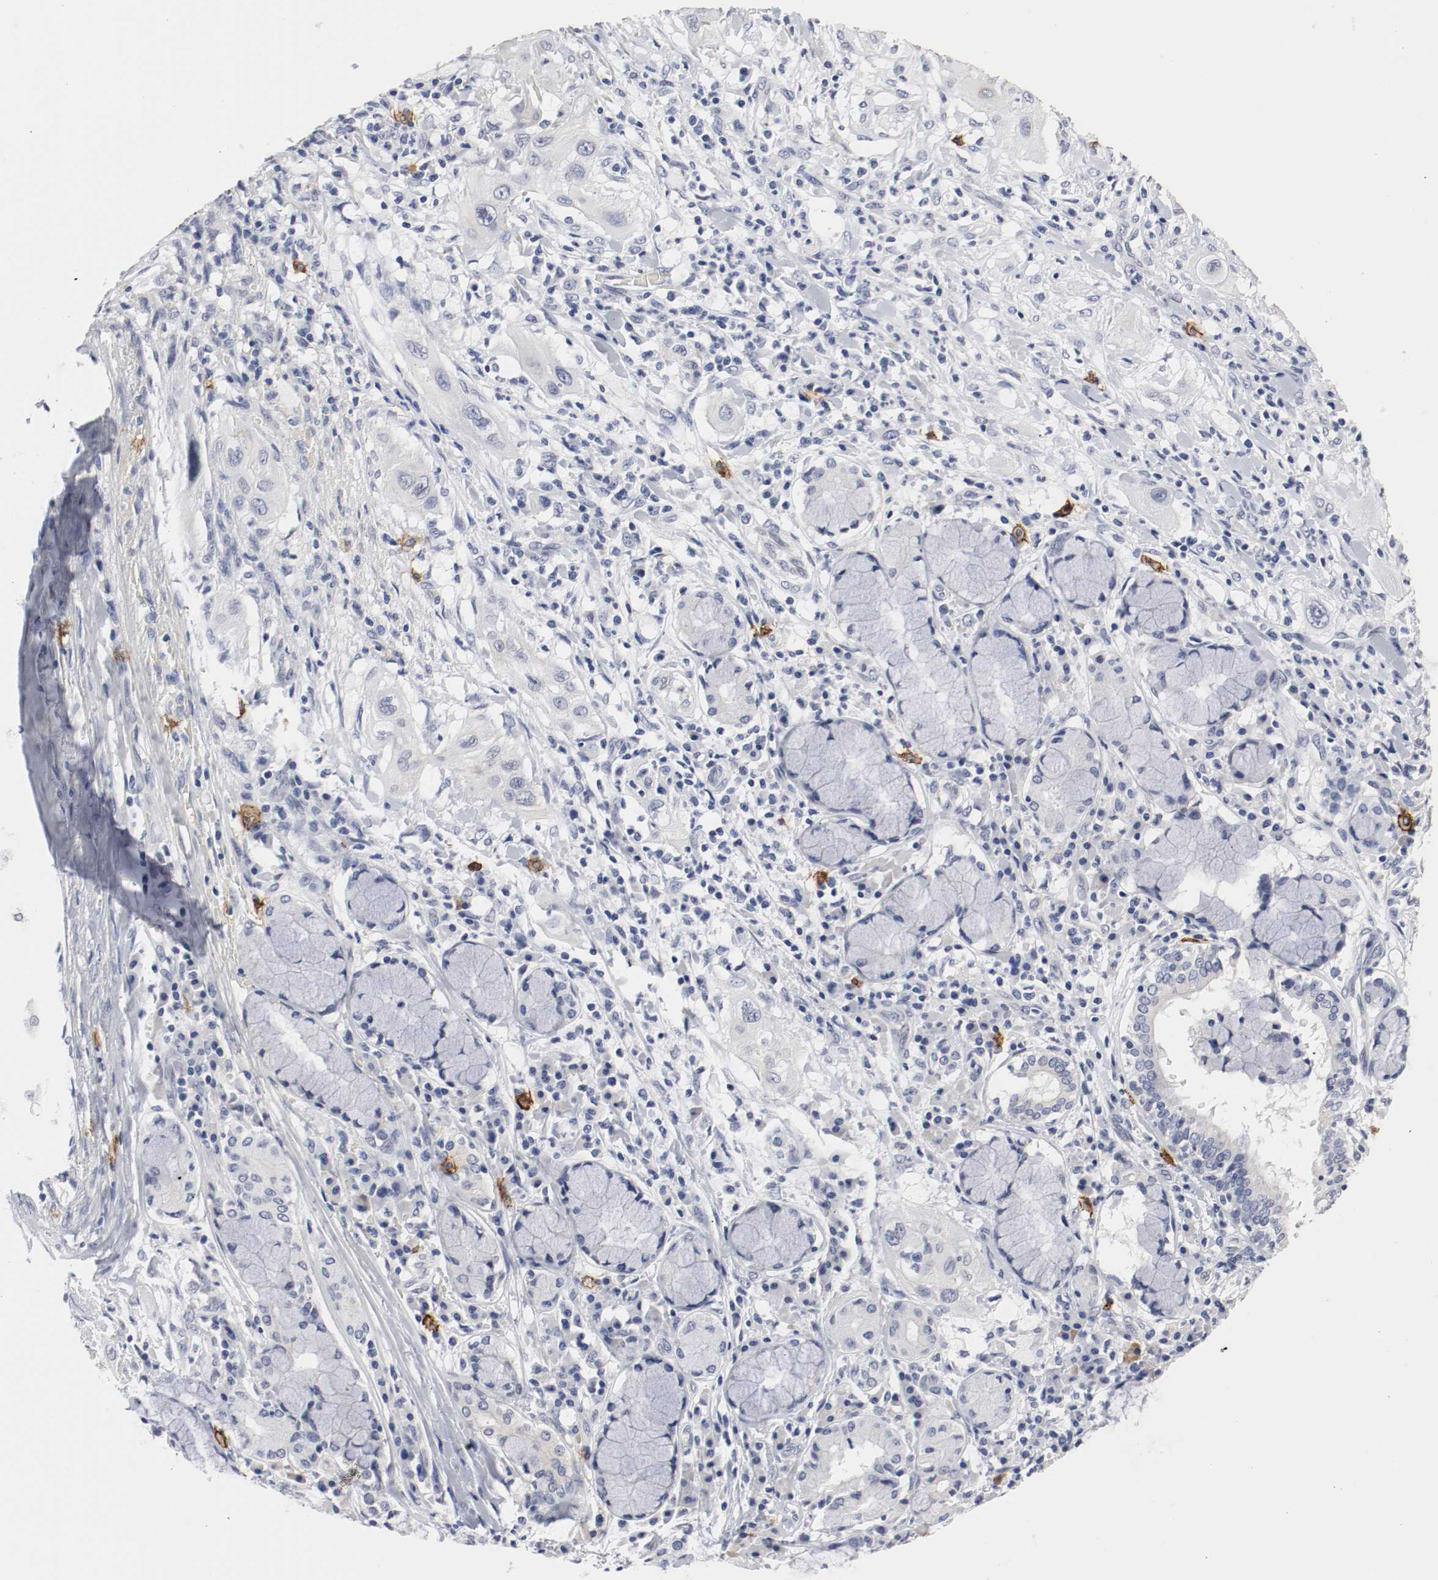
{"staining": {"intensity": "negative", "quantity": "none", "location": "none"}, "tissue": "lung cancer", "cell_type": "Tumor cells", "image_type": "cancer", "snomed": [{"axis": "morphology", "description": "Squamous cell carcinoma, NOS"}, {"axis": "topography", "description": "Lung"}], "caption": "Immunohistochemical staining of human lung cancer (squamous cell carcinoma) demonstrates no significant expression in tumor cells.", "gene": "KIT", "patient": {"sex": "female", "age": 47}}